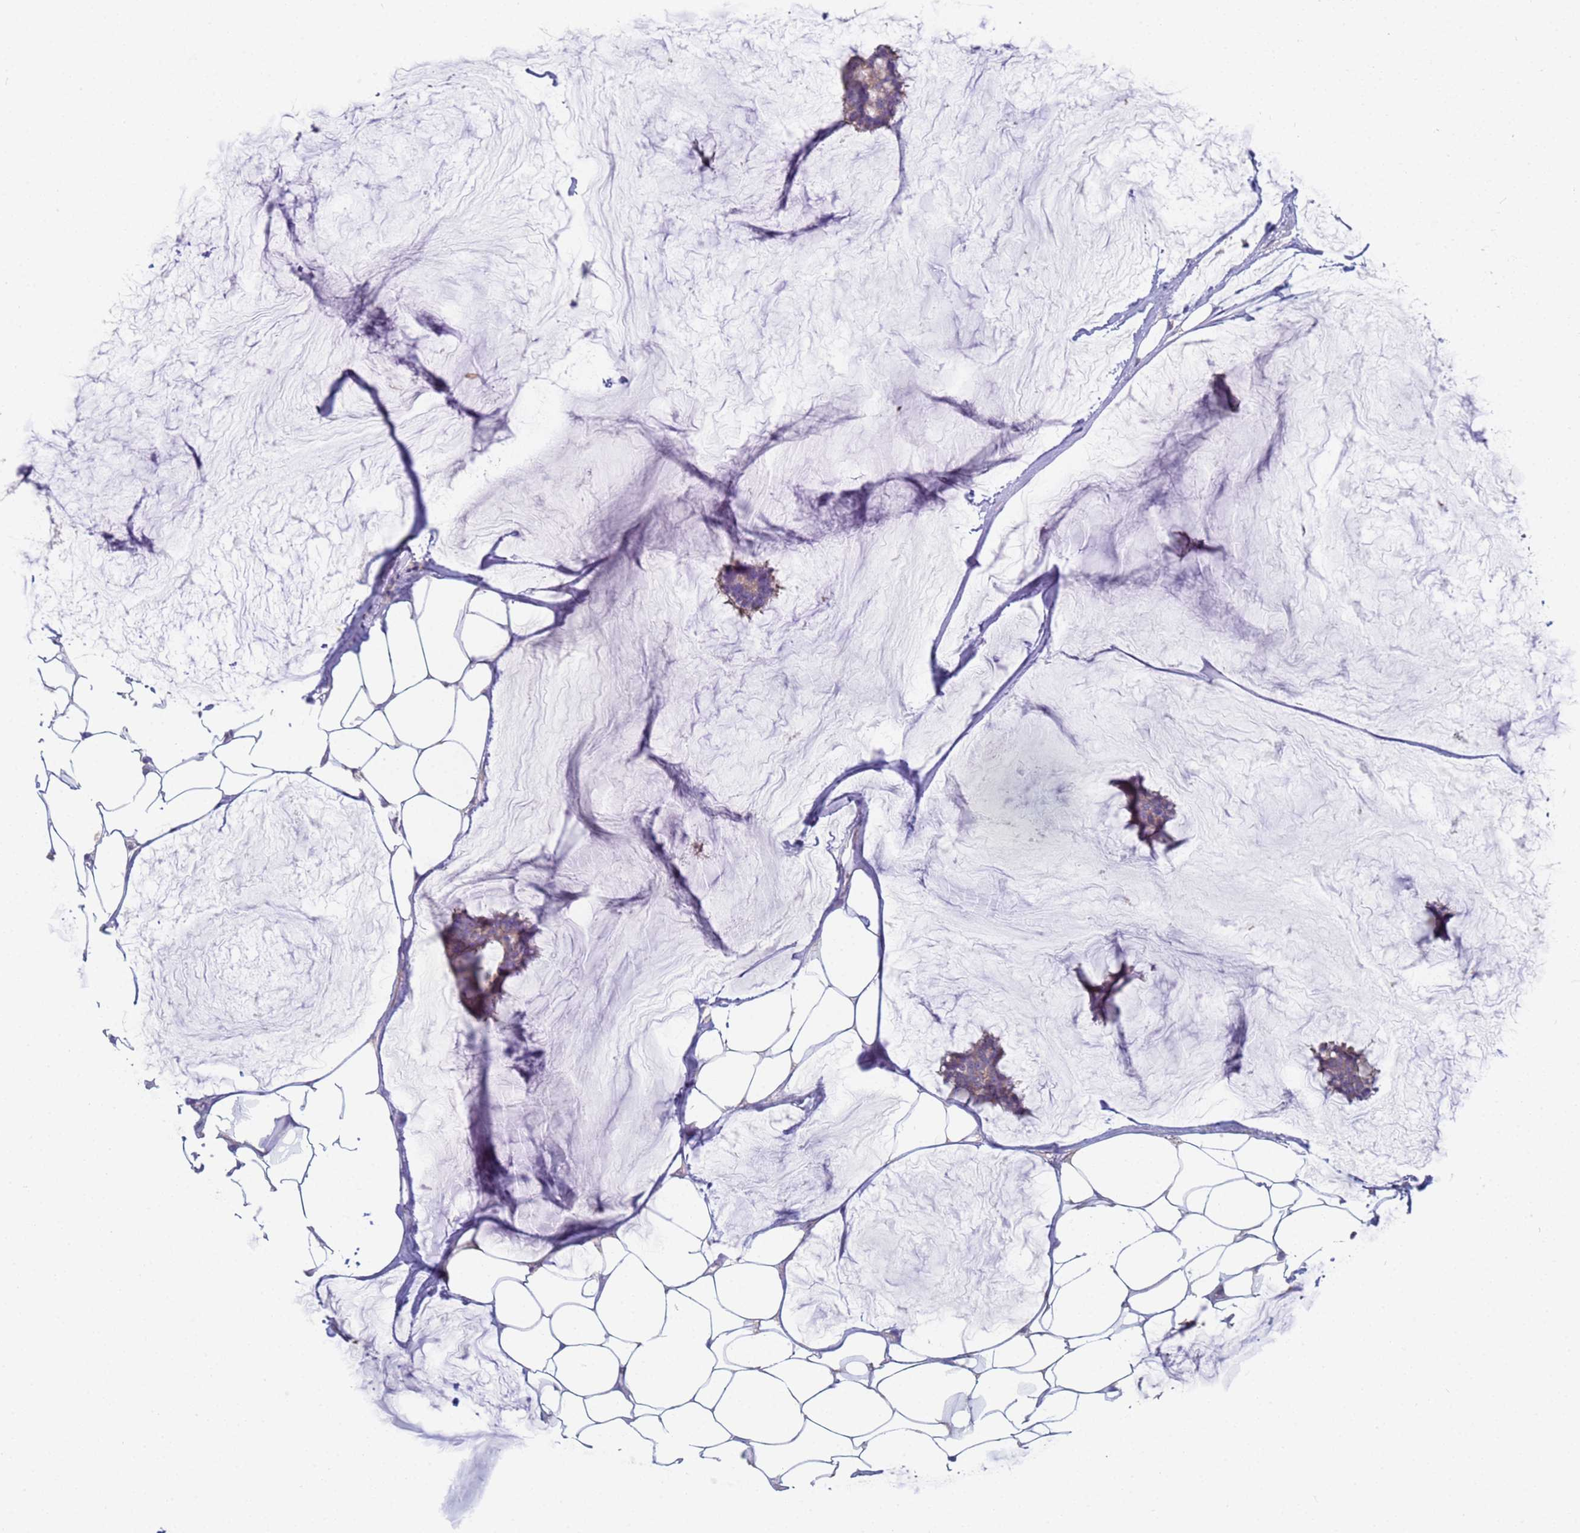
{"staining": {"intensity": "weak", "quantity": ">75%", "location": "cytoplasmic/membranous"}, "tissue": "breast cancer", "cell_type": "Tumor cells", "image_type": "cancer", "snomed": [{"axis": "morphology", "description": "Duct carcinoma"}, {"axis": "topography", "description": "Breast"}], "caption": "The photomicrograph reveals a brown stain indicating the presence of a protein in the cytoplasmic/membranous of tumor cells in invasive ductal carcinoma (breast). The staining was performed using DAB, with brown indicating positive protein expression. Nuclei are stained blue with hematoxylin.", "gene": "CR1", "patient": {"sex": "female", "age": 93}}